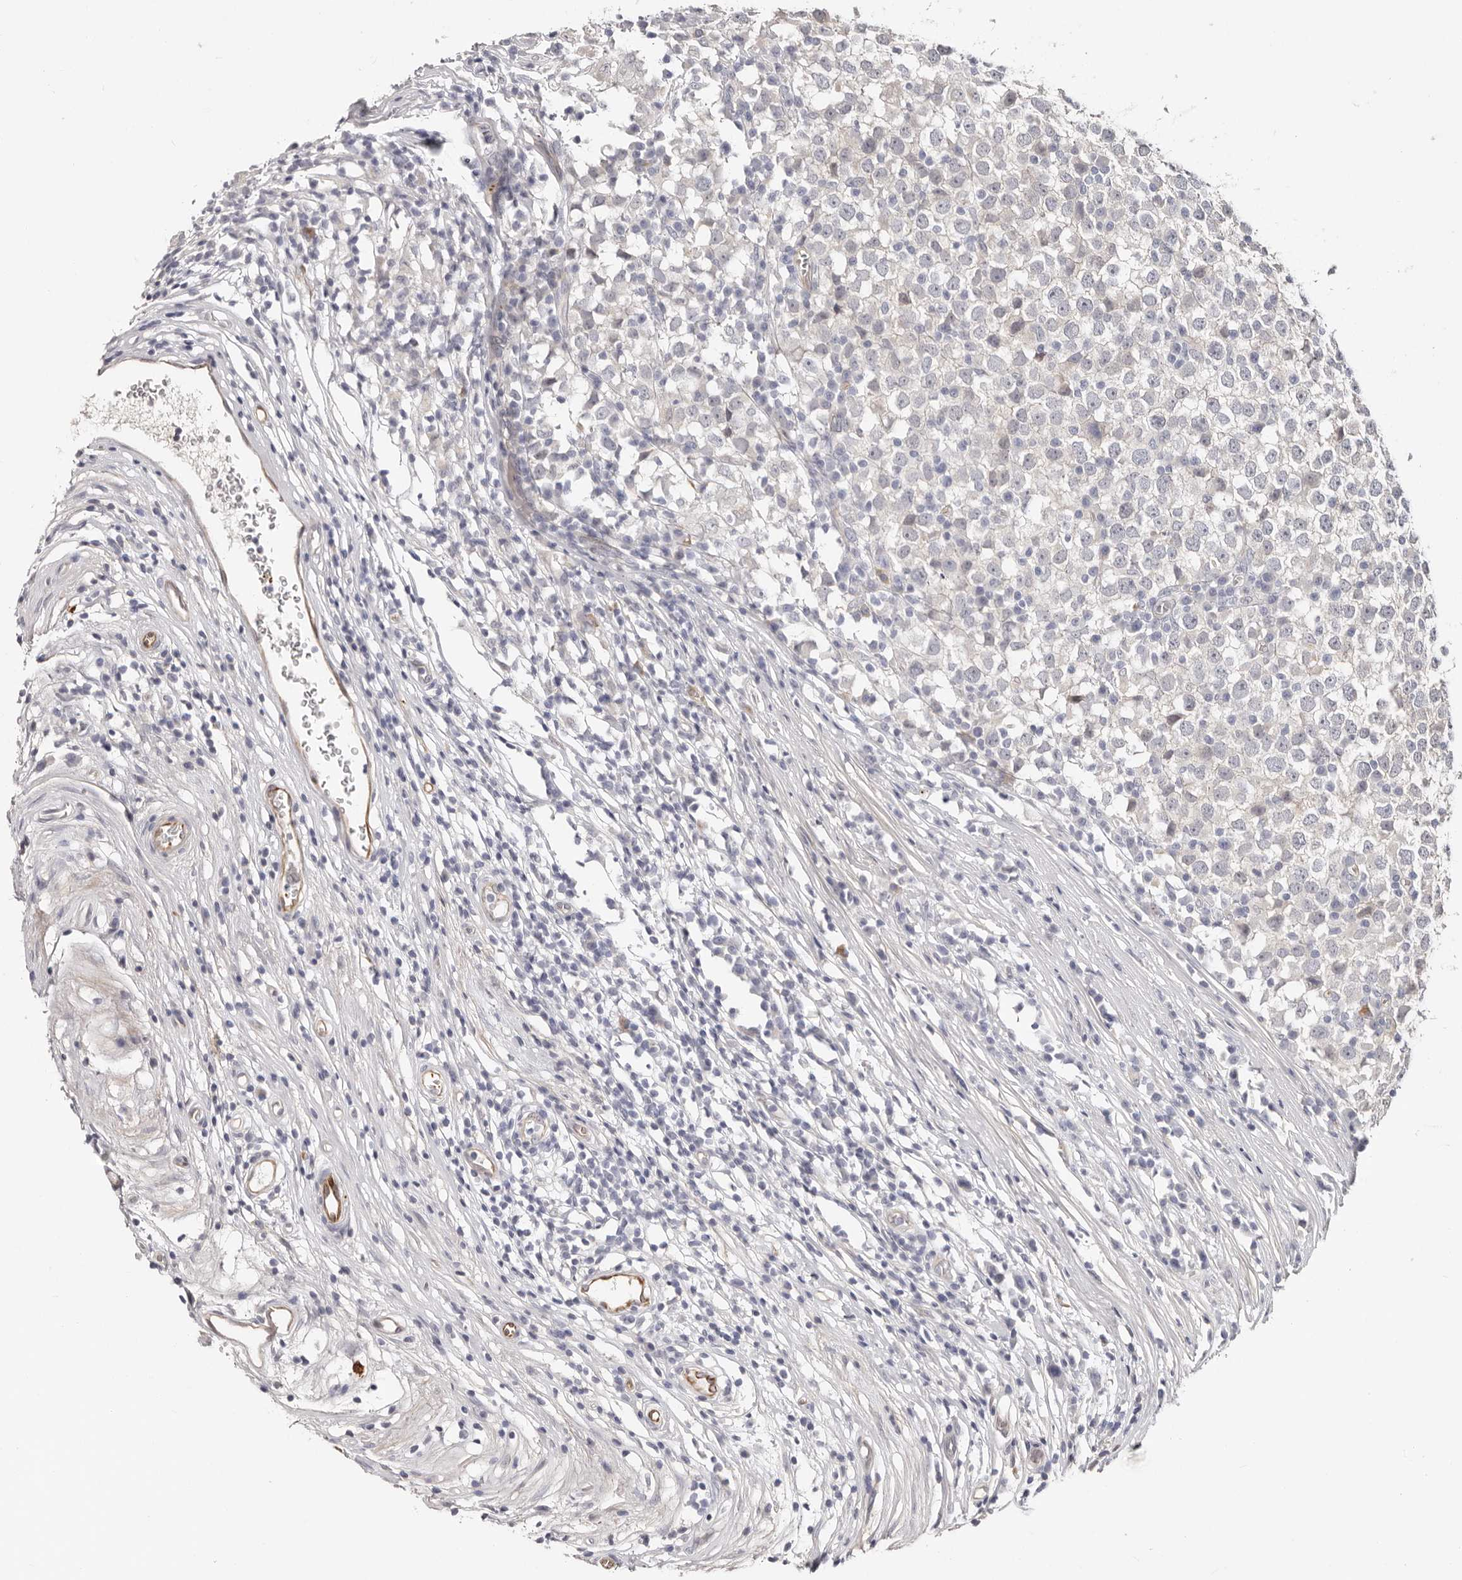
{"staining": {"intensity": "negative", "quantity": "none", "location": "none"}, "tissue": "testis cancer", "cell_type": "Tumor cells", "image_type": "cancer", "snomed": [{"axis": "morphology", "description": "Seminoma, NOS"}, {"axis": "topography", "description": "Testis"}], "caption": "Immunohistochemistry image of human testis seminoma stained for a protein (brown), which reveals no expression in tumor cells.", "gene": "PKDCC", "patient": {"sex": "male", "age": 65}}